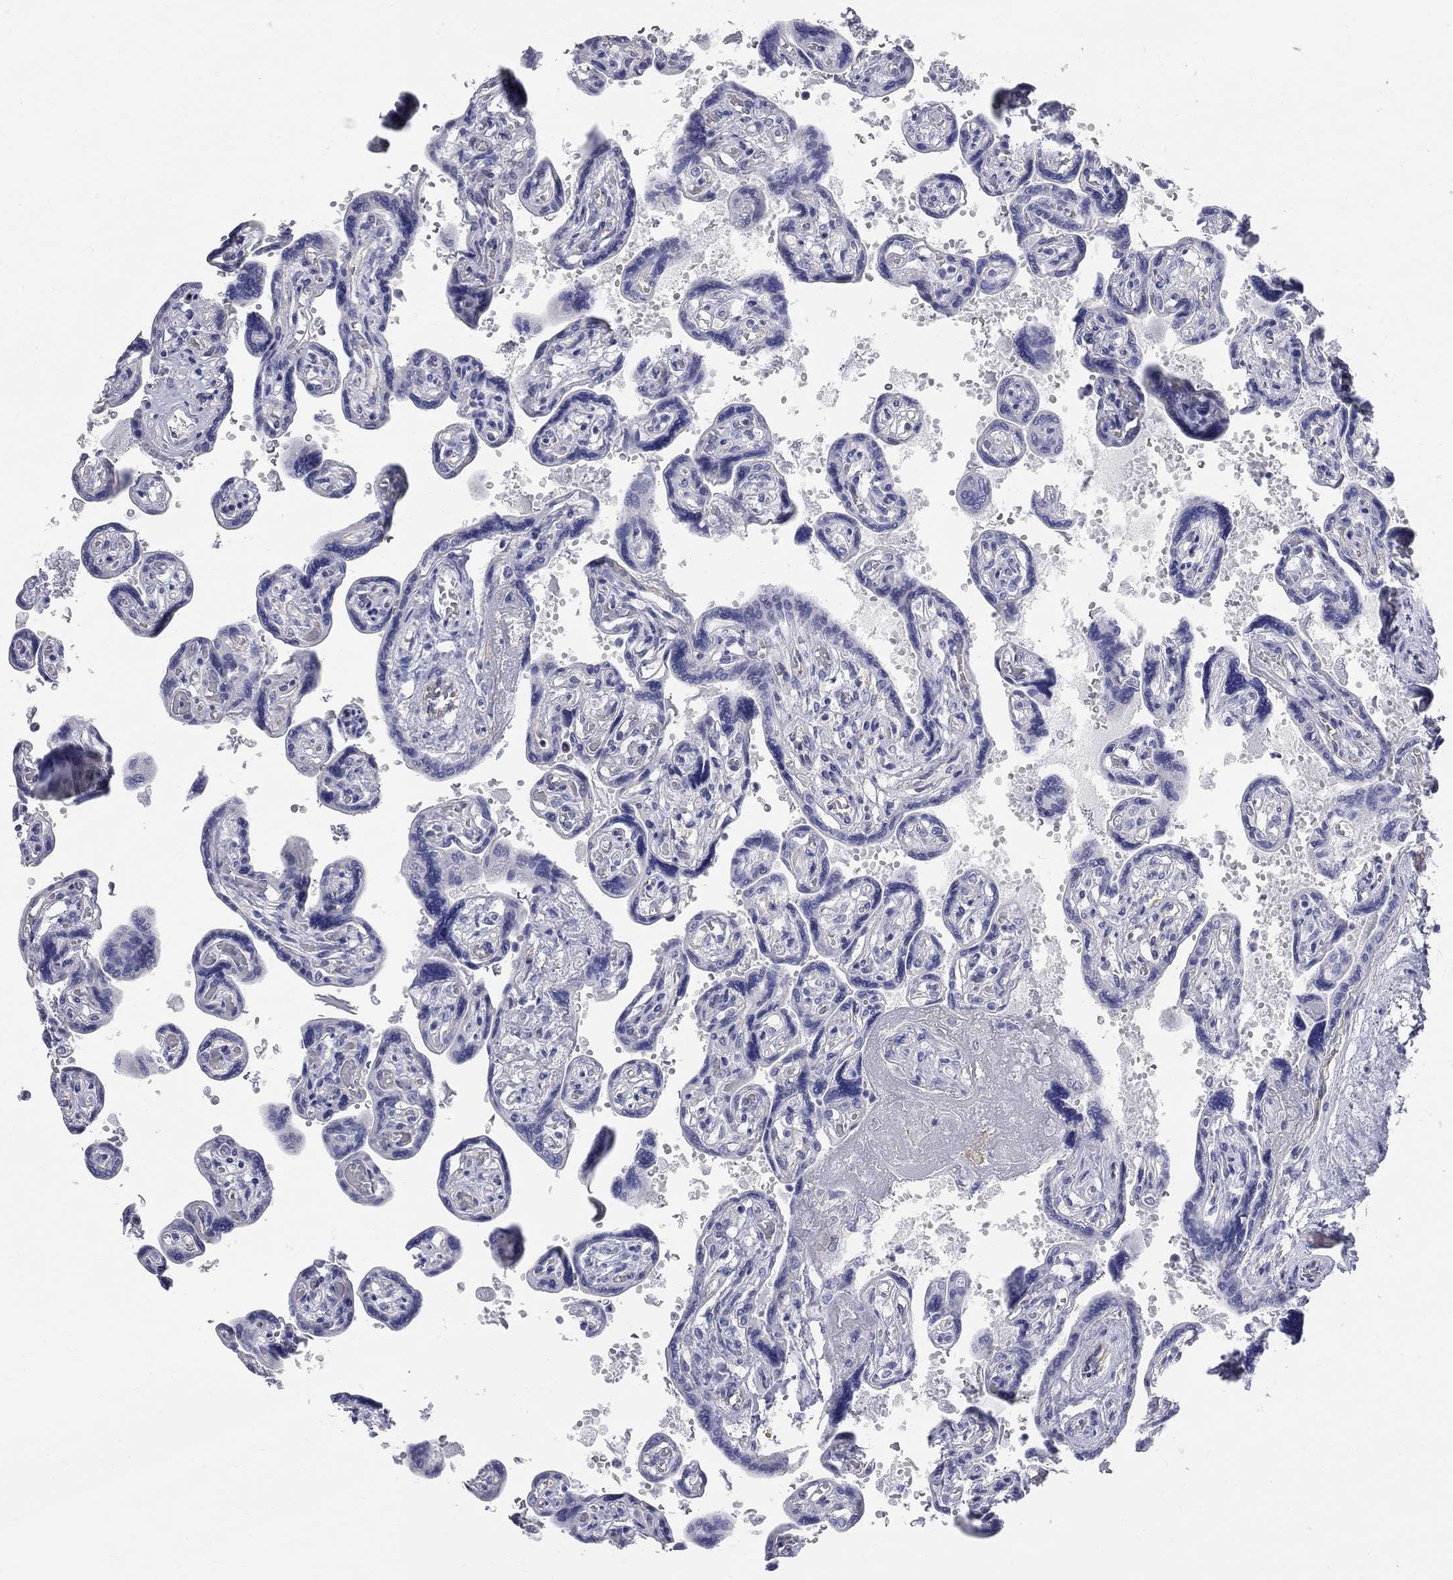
{"staining": {"intensity": "negative", "quantity": "none", "location": "none"}, "tissue": "placenta", "cell_type": "Decidual cells", "image_type": "normal", "snomed": [{"axis": "morphology", "description": "Normal tissue, NOS"}, {"axis": "topography", "description": "Placenta"}], "caption": "Immunohistochemistry (IHC) micrograph of unremarkable placenta stained for a protein (brown), which shows no expression in decidual cells.", "gene": "AOX1", "patient": {"sex": "female", "age": 32}}